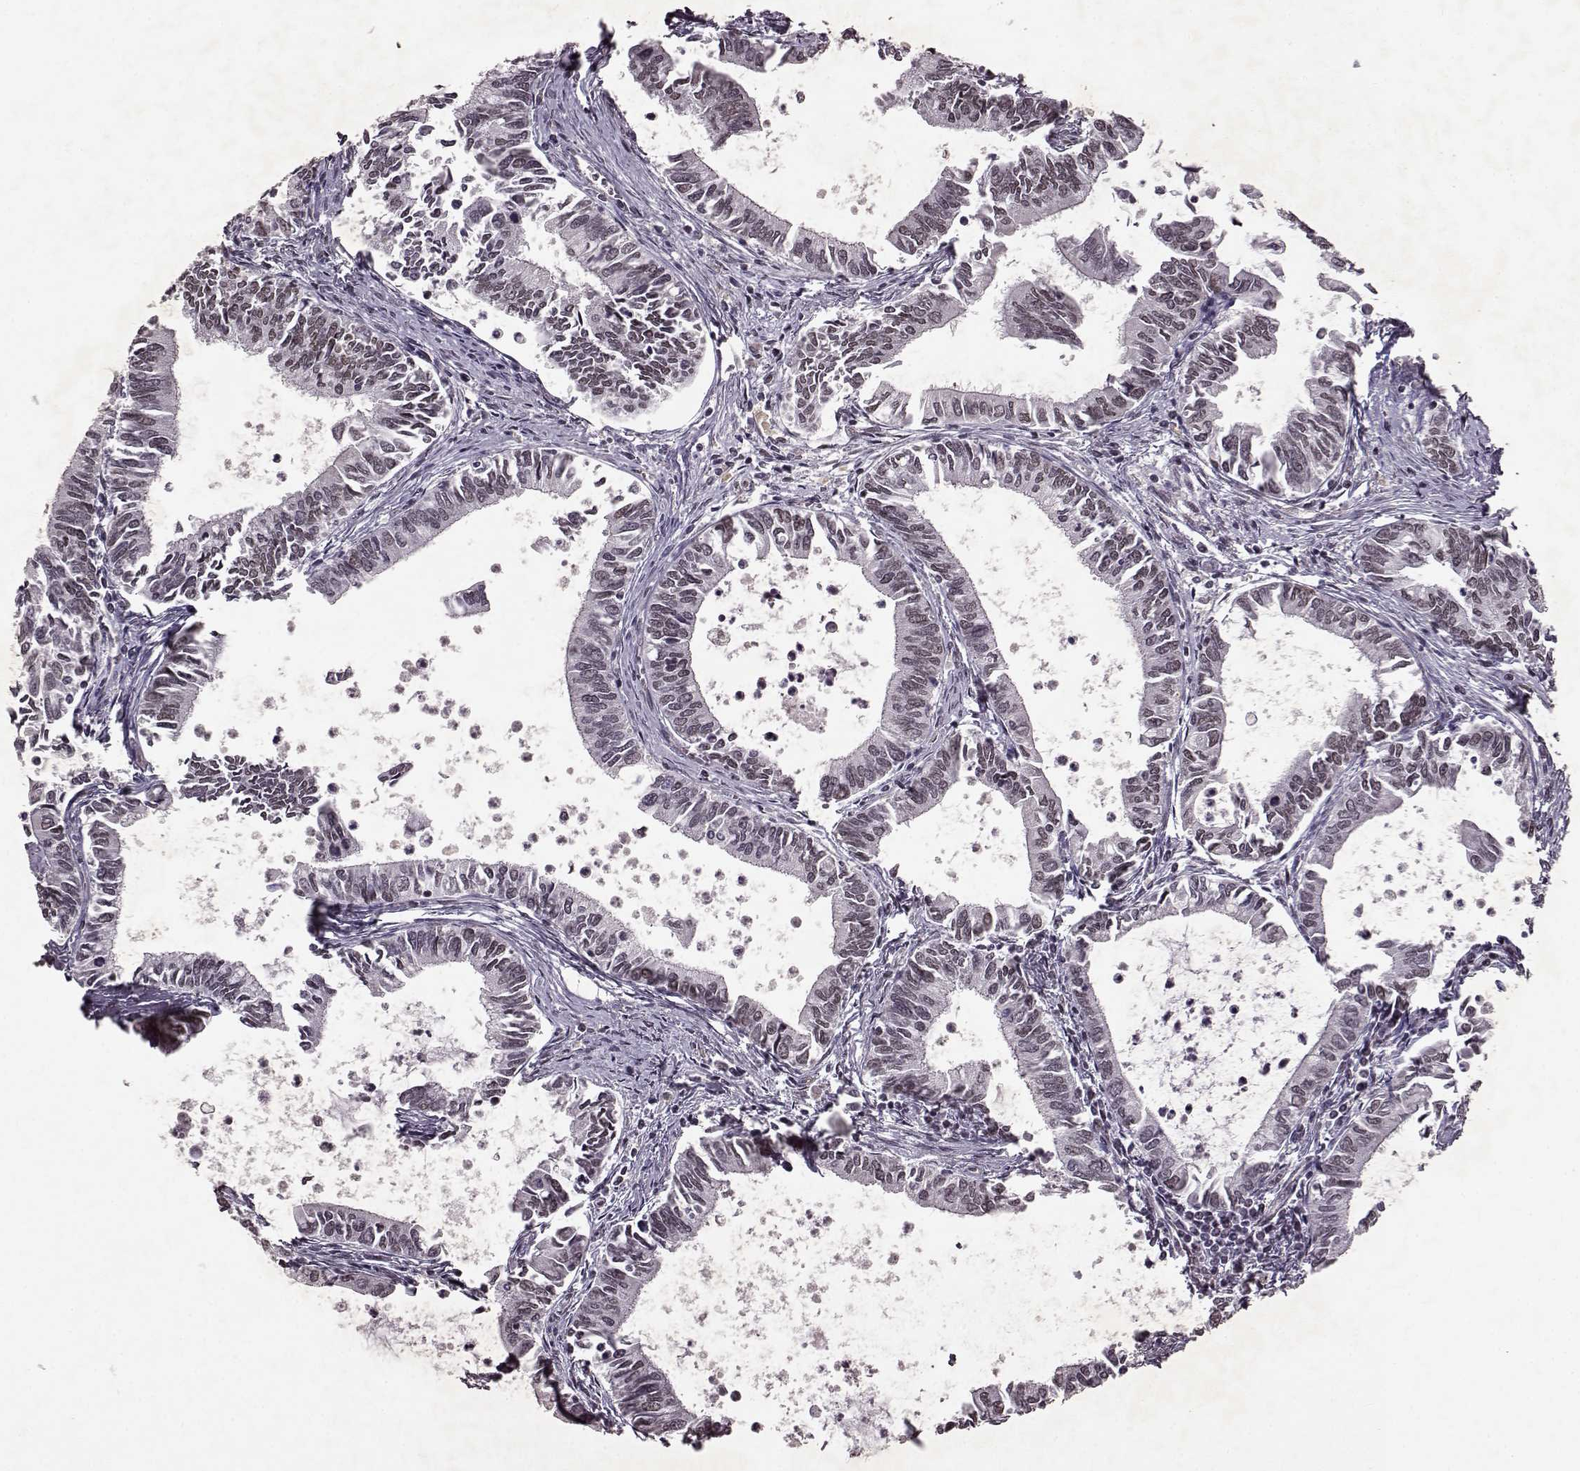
{"staining": {"intensity": "weak", "quantity": "25%-75%", "location": "nuclear"}, "tissue": "cervical cancer", "cell_type": "Tumor cells", "image_type": "cancer", "snomed": [{"axis": "morphology", "description": "Adenocarcinoma, NOS"}, {"axis": "topography", "description": "Cervix"}], "caption": "Protein expression analysis of cervical cancer (adenocarcinoma) displays weak nuclear positivity in about 25%-75% of tumor cells.", "gene": "RRAGD", "patient": {"sex": "female", "age": 42}}